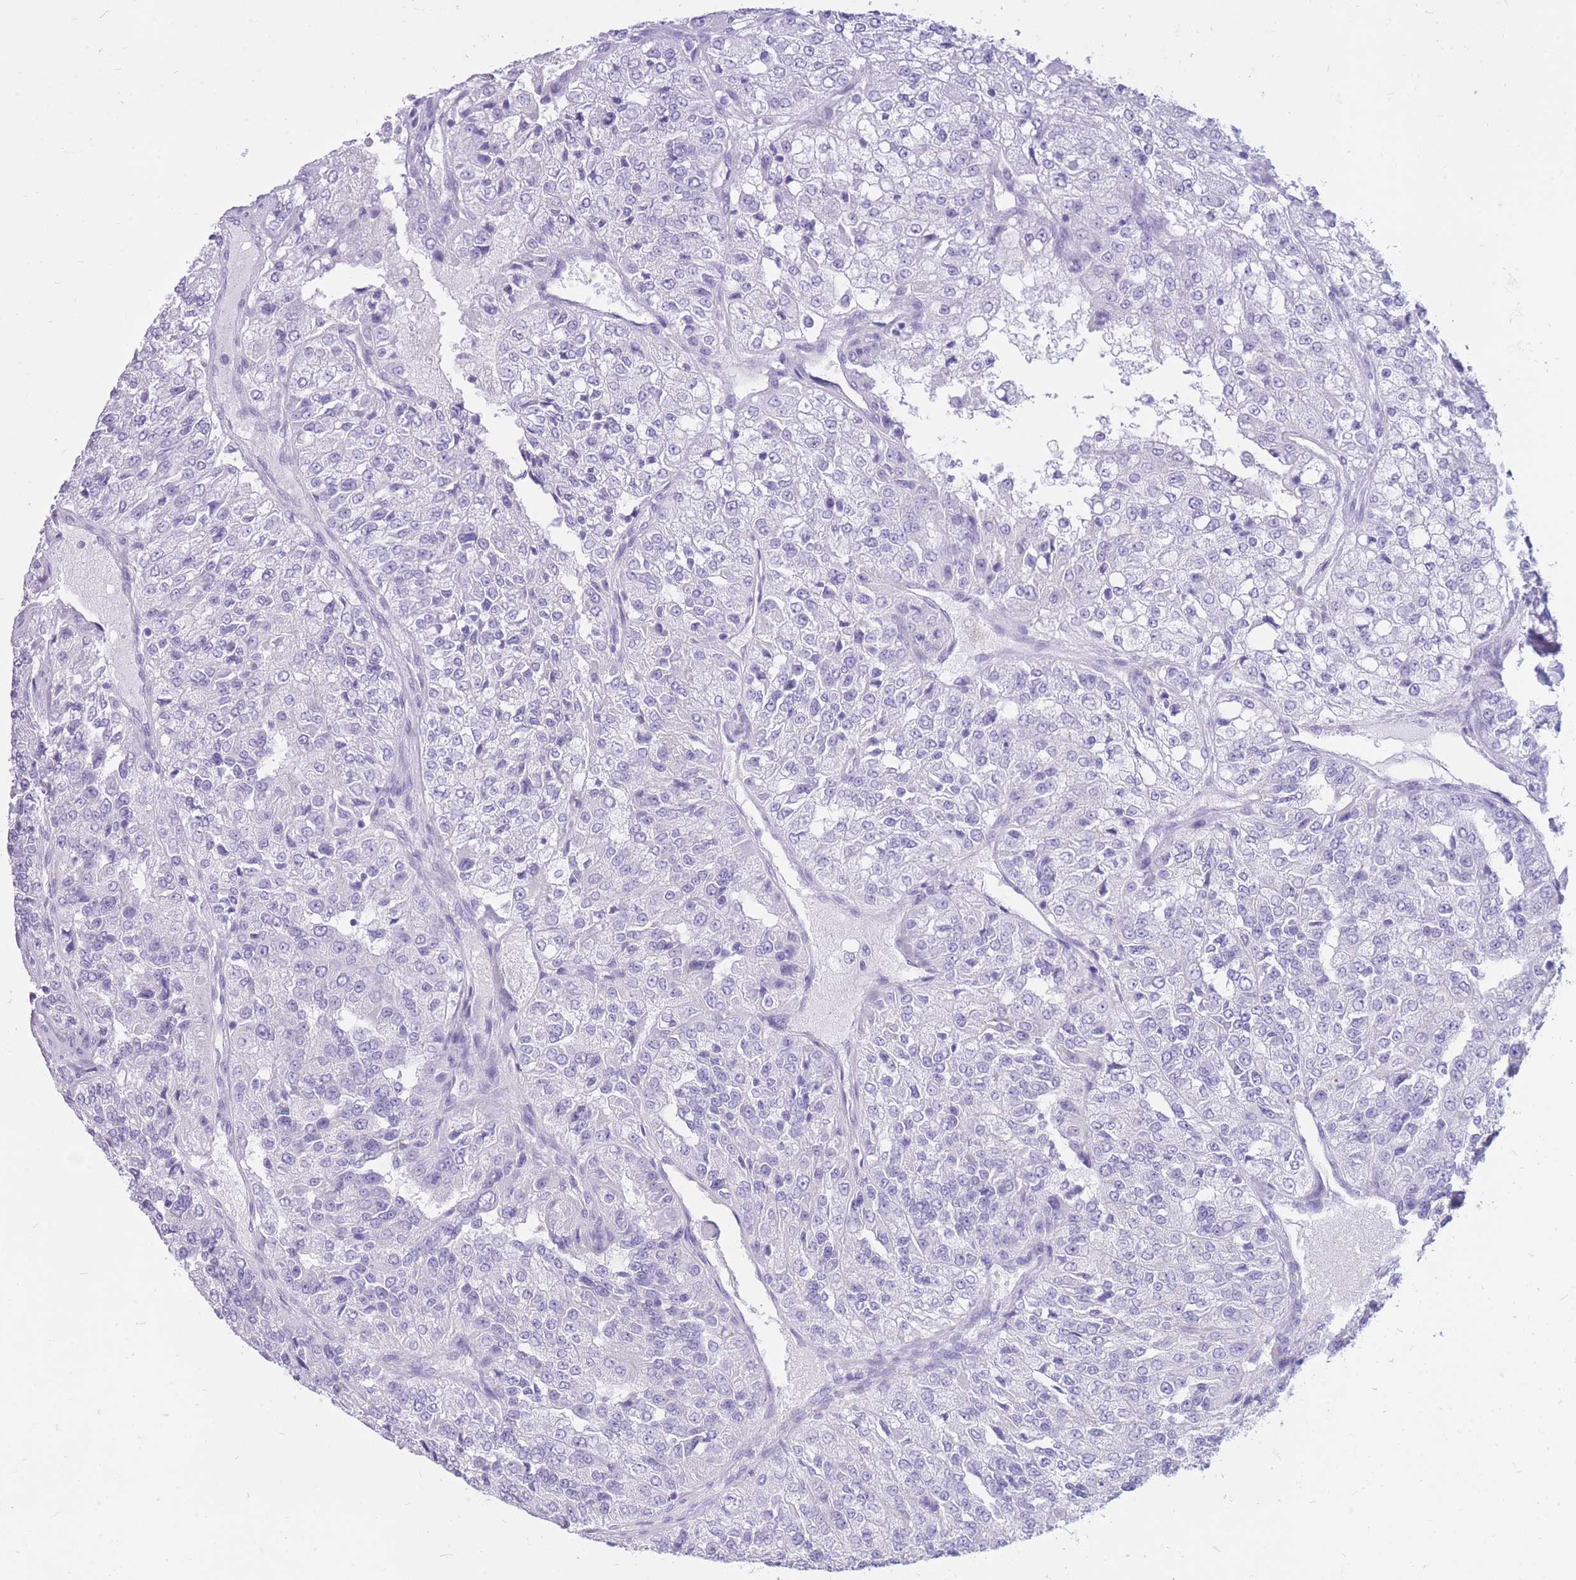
{"staining": {"intensity": "negative", "quantity": "none", "location": "none"}, "tissue": "renal cancer", "cell_type": "Tumor cells", "image_type": "cancer", "snomed": [{"axis": "morphology", "description": "Adenocarcinoma, NOS"}, {"axis": "topography", "description": "Kidney"}], "caption": "Renal cancer was stained to show a protein in brown. There is no significant staining in tumor cells.", "gene": "CYP21A2", "patient": {"sex": "female", "age": 63}}